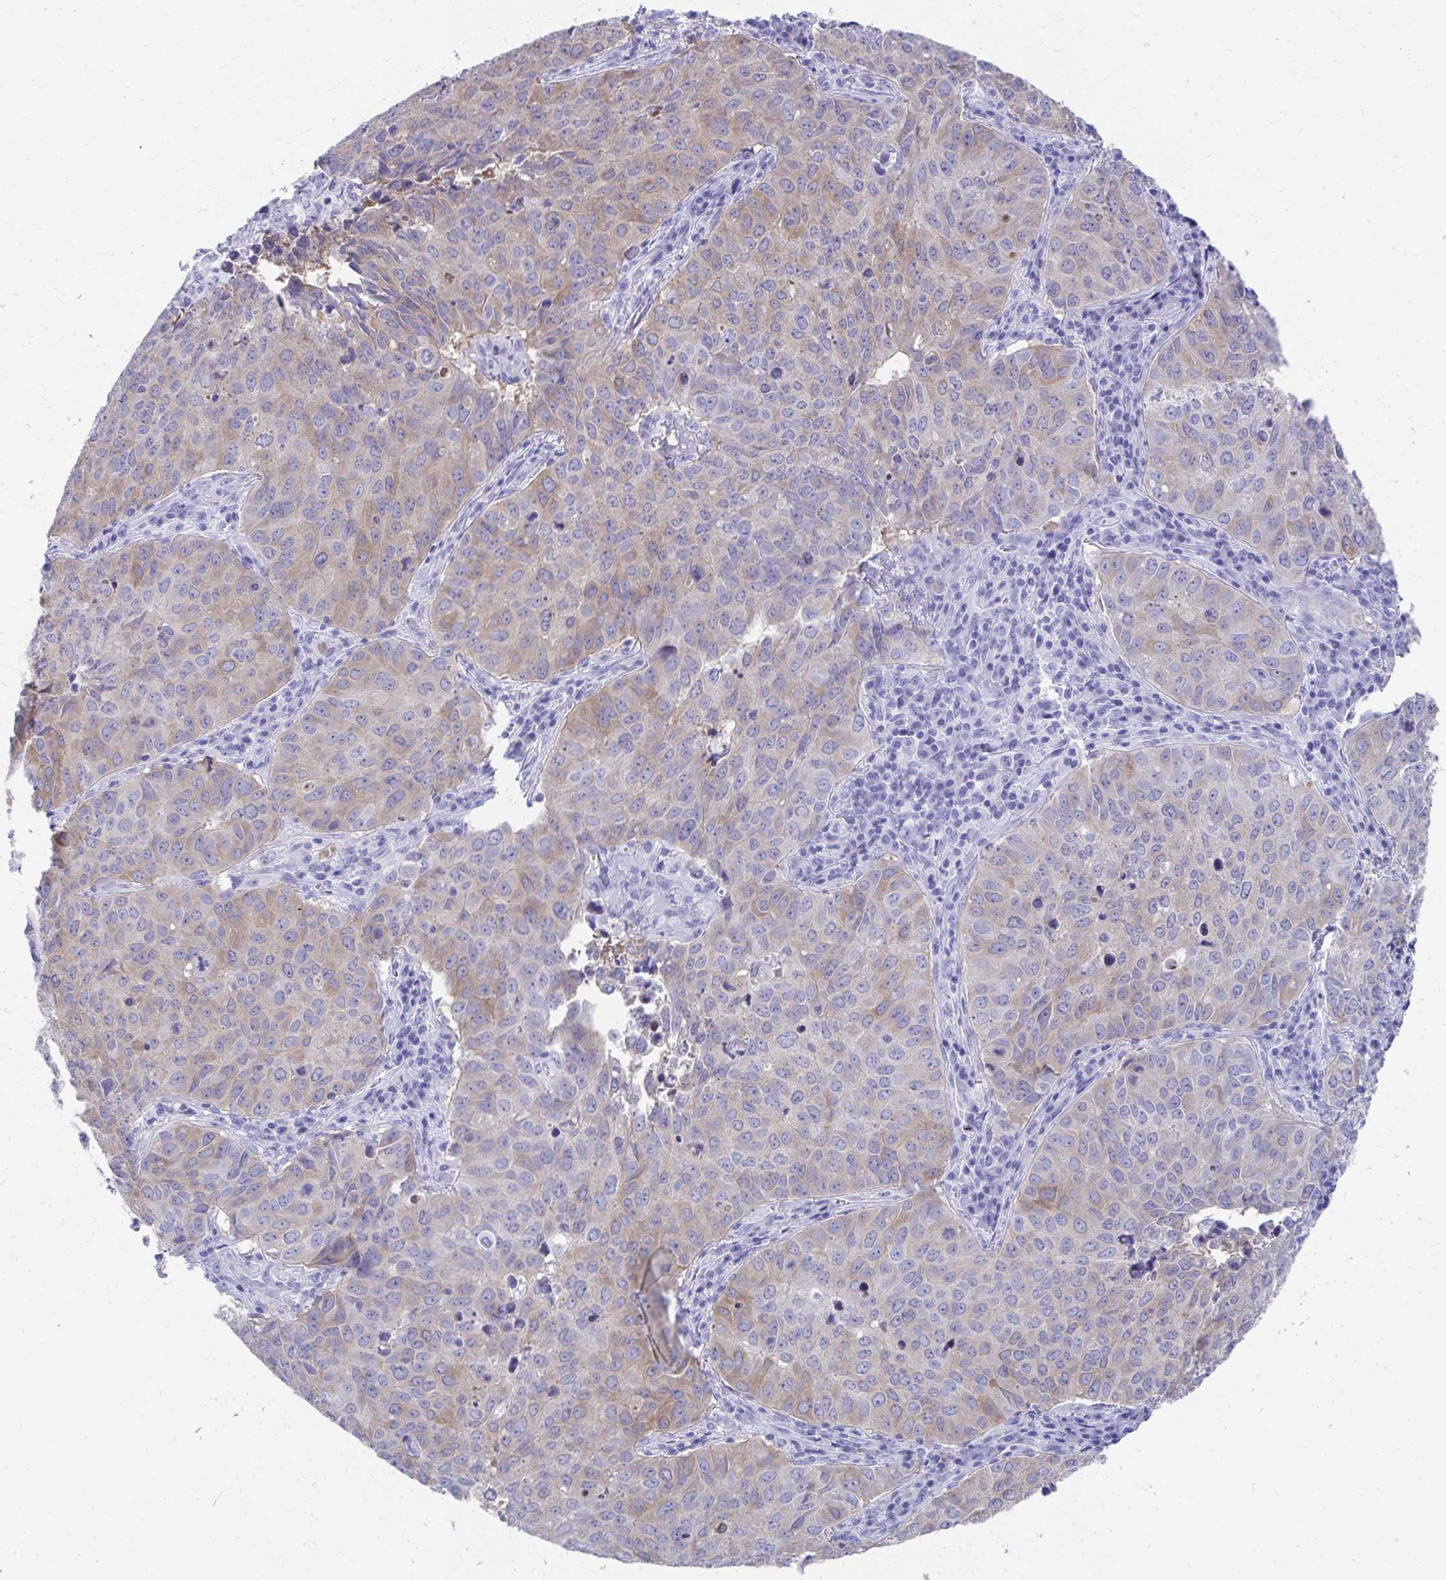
{"staining": {"intensity": "weak", "quantity": "25%-75%", "location": "cytoplasmic/membranous"}, "tissue": "lung cancer", "cell_type": "Tumor cells", "image_type": "cancer", "snomed": [{"axis": "morphology", "description": "Adenocarcinoma, NOS"}, {"axis": "topography", "description": "Lung"}], "caption": "Immunohistochemical staining of adenocarcinoma (lung) displays low levels of weak cytoplasmic/membranous staining in about 25%-75% of tumor cells.", "gene": "HGD", "patient": {"sex": "female", "age": 50}}